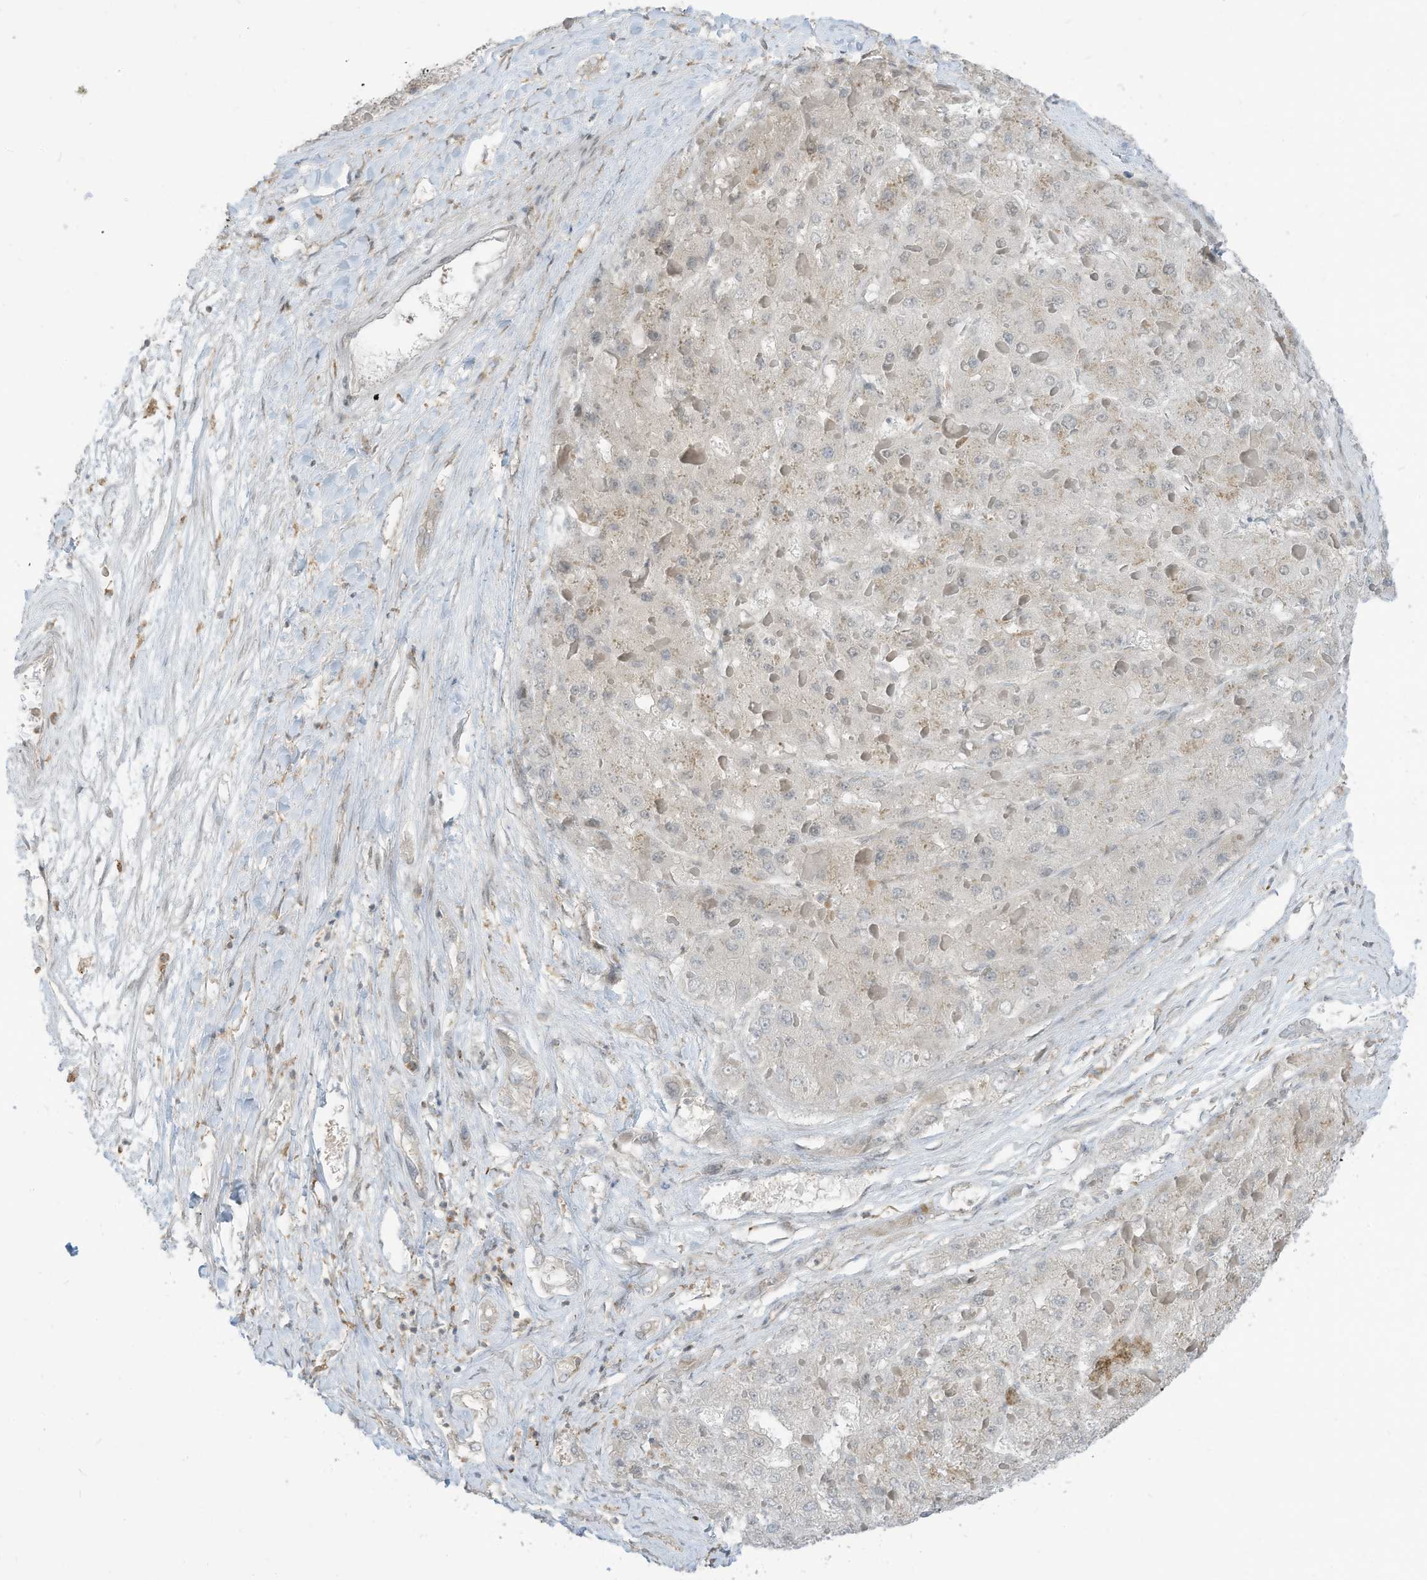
{"staining": {"intensity": "negative", "quantity": "none", "location": "none"}, "tissue": "liver cancer", "cell_type": "Tumor cells", "image_type": "cancer", "snomed": [{"axis": "morphology", "description": "Carcinoma, Hepatocellular, NOS"}, {"axis": "topography", "description": "Liver"}], "caption": "A photomicrograph of human liver hepatocellular carcinoma is negative for staining in tumor cells.", "gene": "DZIP3", "patient": {"sex": "female", "age": 73}}